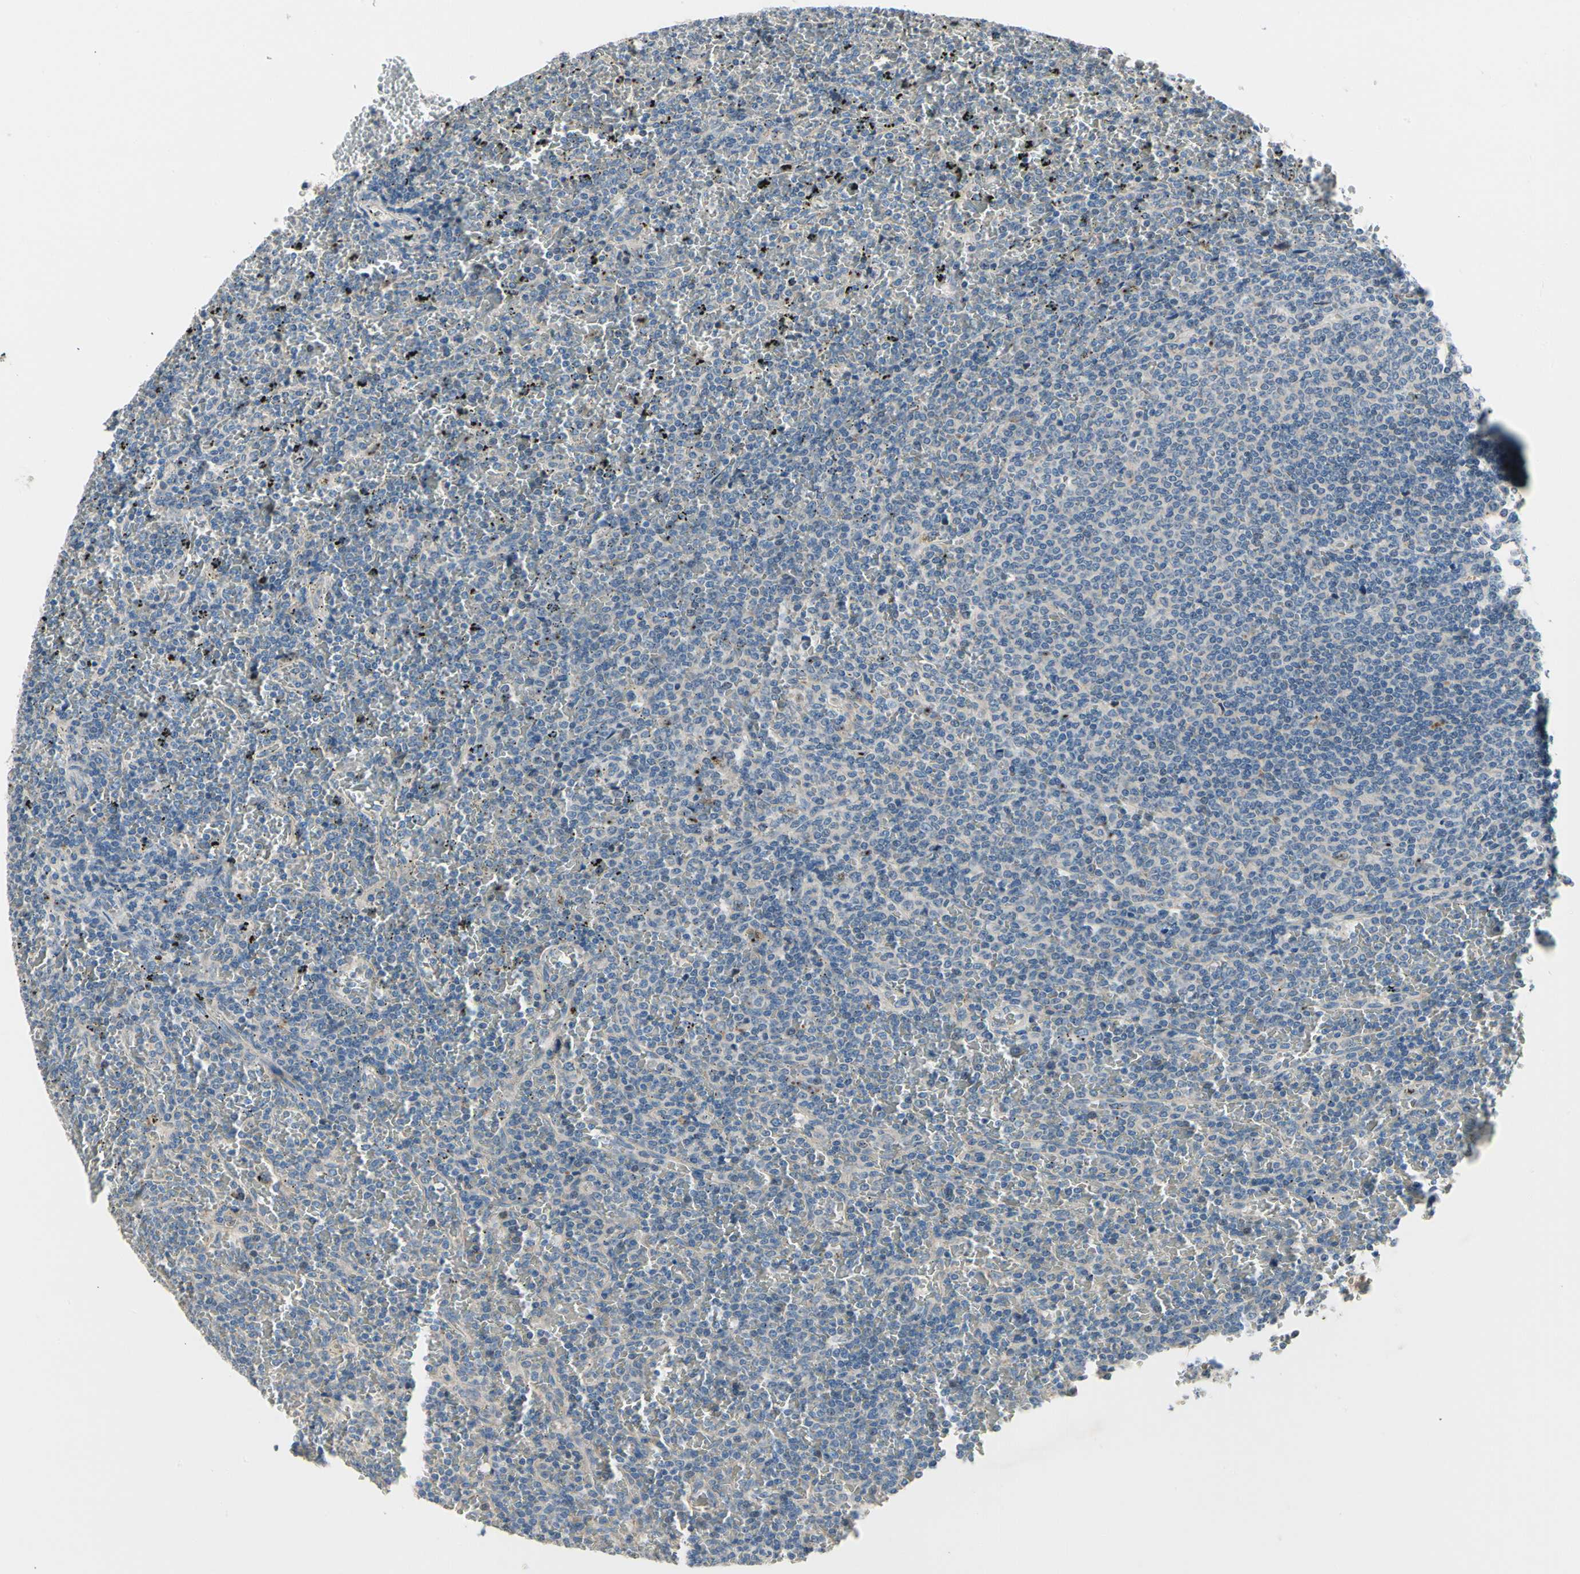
{"staining": {"intensity": "negative", "quantity": "none", "location": "none"}, "tissue": "lymphoma", "cell_type": "Tumor cells", "image_type": "cancer", "snomed": [{"axis": "morphology", "description": "Malignant lymphoma, non-Hodgkin's type, Low grade"}, {"axis": "topography", "description": "Spleen"}], "caption": "Immunohistochemistry (IHC) of human malignant lymphoma, non-Hodgkin's type (low-grade) shows no expression in tumor cells.", "gene": "NFASC", "patient": {"sex": "female", "age": 77}}